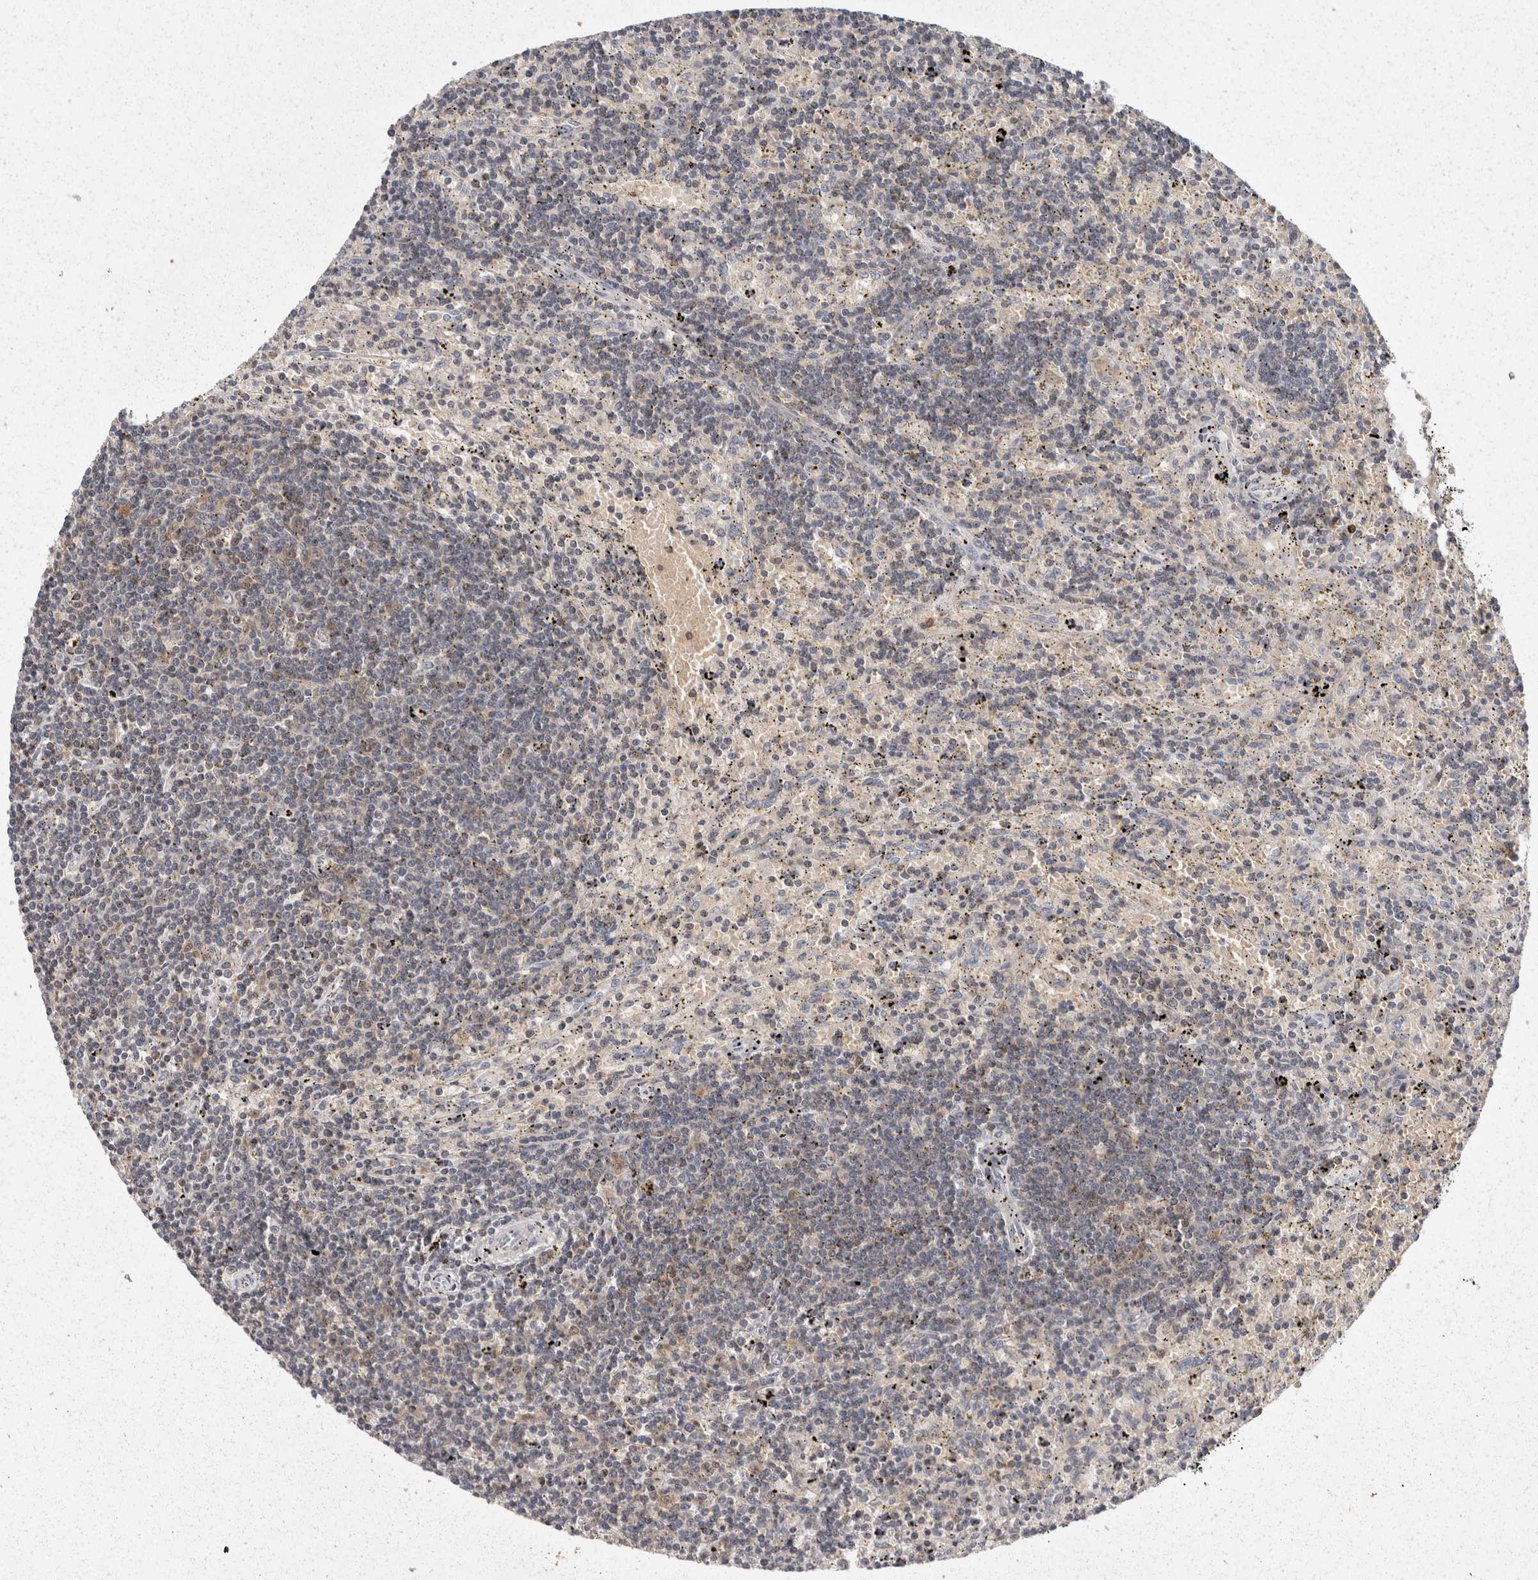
{"staining": {"intensity": "weak", "quantity": "<25%", "location": "cytoplasmic/membranous"}, "tissue": "lymphoma", "cell_type": "Tumor cells", "image_type": "cancer", "snomed": [{"axis": "morphology", "description": "Malignant lymphoma, non-Hodgkin's type, Low grade"}, {"axis": "topography", "description": "Spleen"}], "caption": "Micrograph shows no protein positivity in tumor cells of low-grade malignant lymphoma, non-Hodgkin's type tissue.", "gene": "ACAT2", "patient": {"sex": "male", "age": 76}}